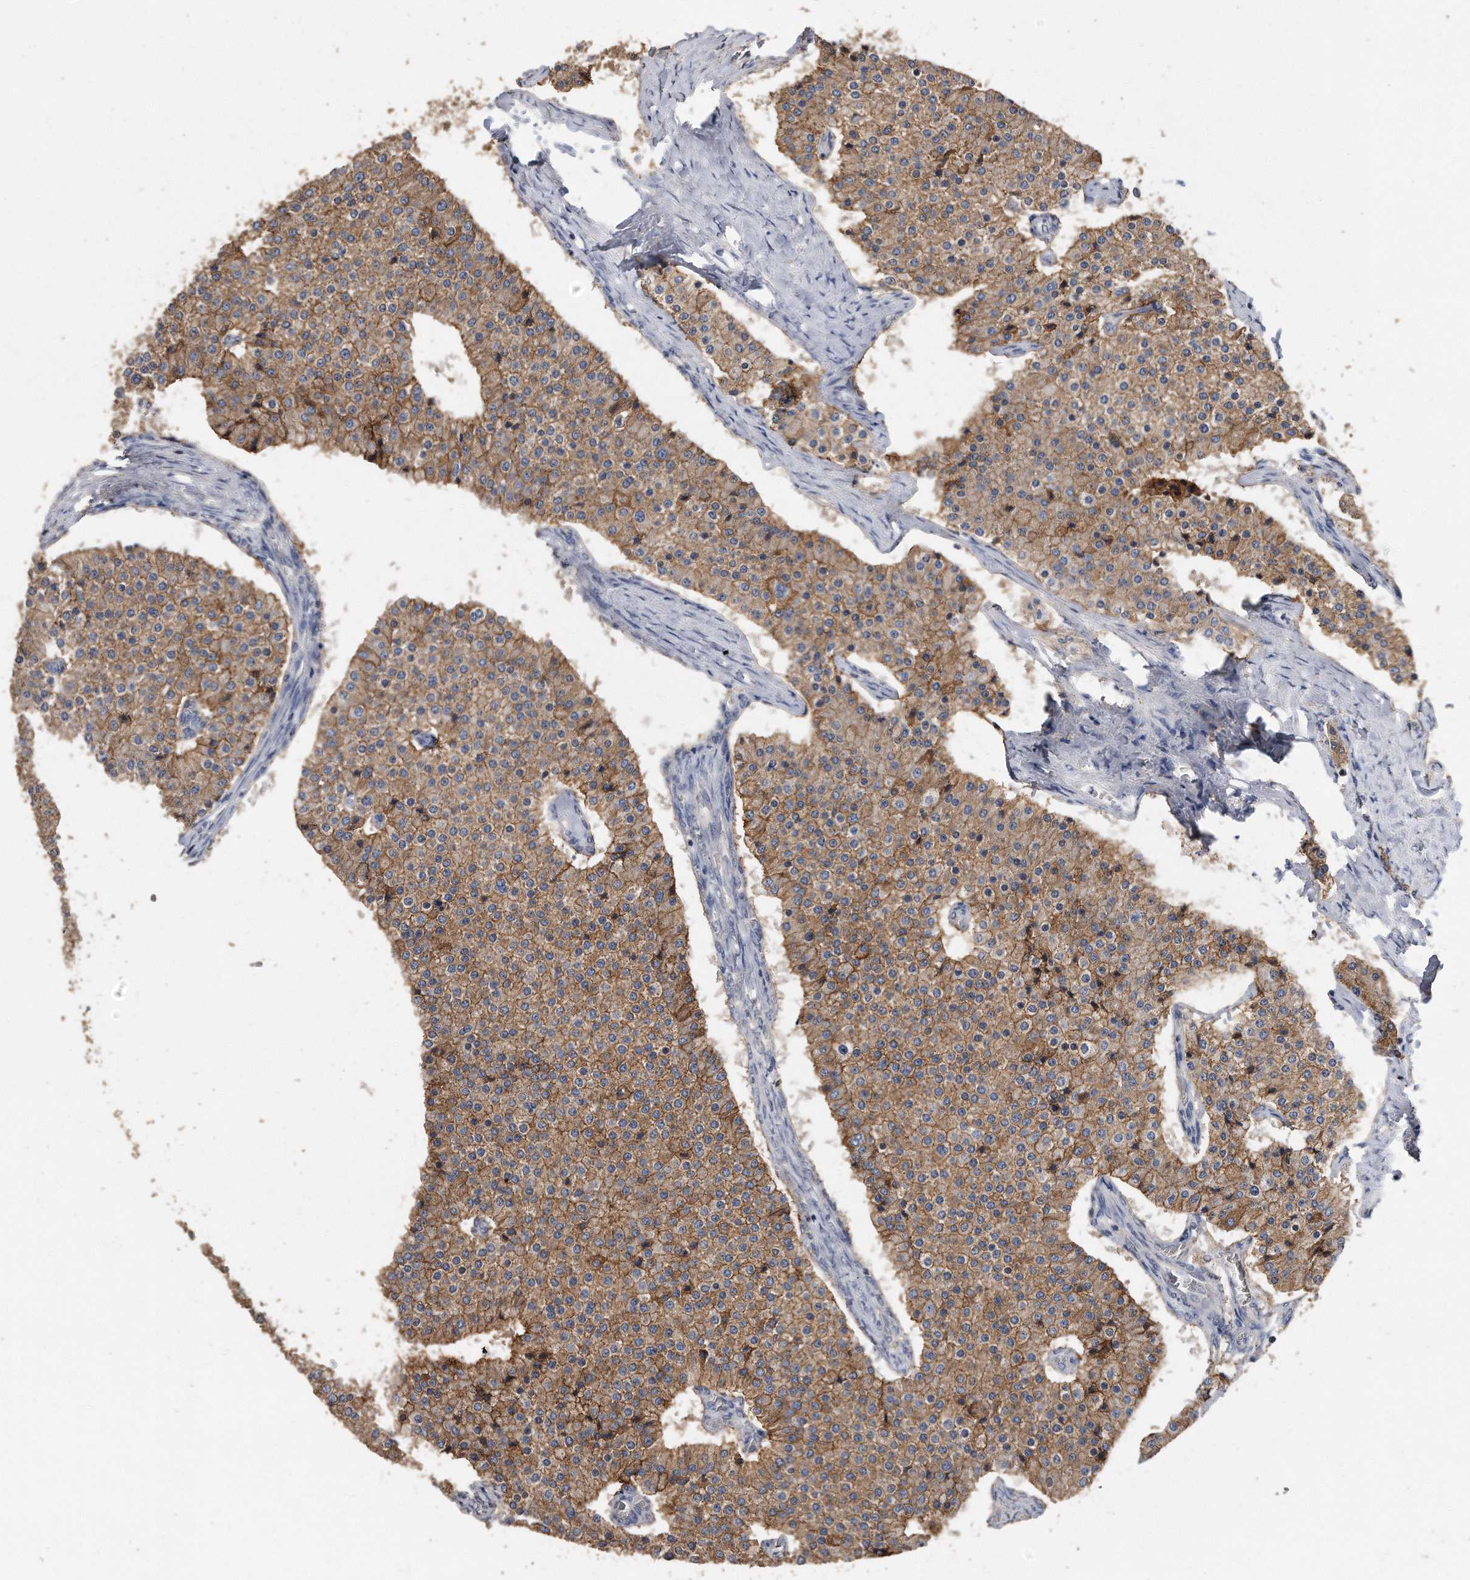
{"staining": {"intensity": "moderate", "quantity": ">75%", "location": "cytoplasmic/membranous"}, "tissue": "carcinoid", "cell_type": "Tumor cells", "image_type": "cancer", "snomed": [{"axis": "morphology", "description": "Carcinoid, malignant, NOS"}, {"axis": "topography", "description": "Colon"}], "caption": "This photomicrograph displays malignant carcinoid stained with immunohistochemistry to label a protein in brown. The cytoplasmic/membranous of tumor cells show moderate positivity for the protein. Nuclei are counter-stained blue.", "gene": "CDCP1", "patient": {"sex": "female", "age": 52}}